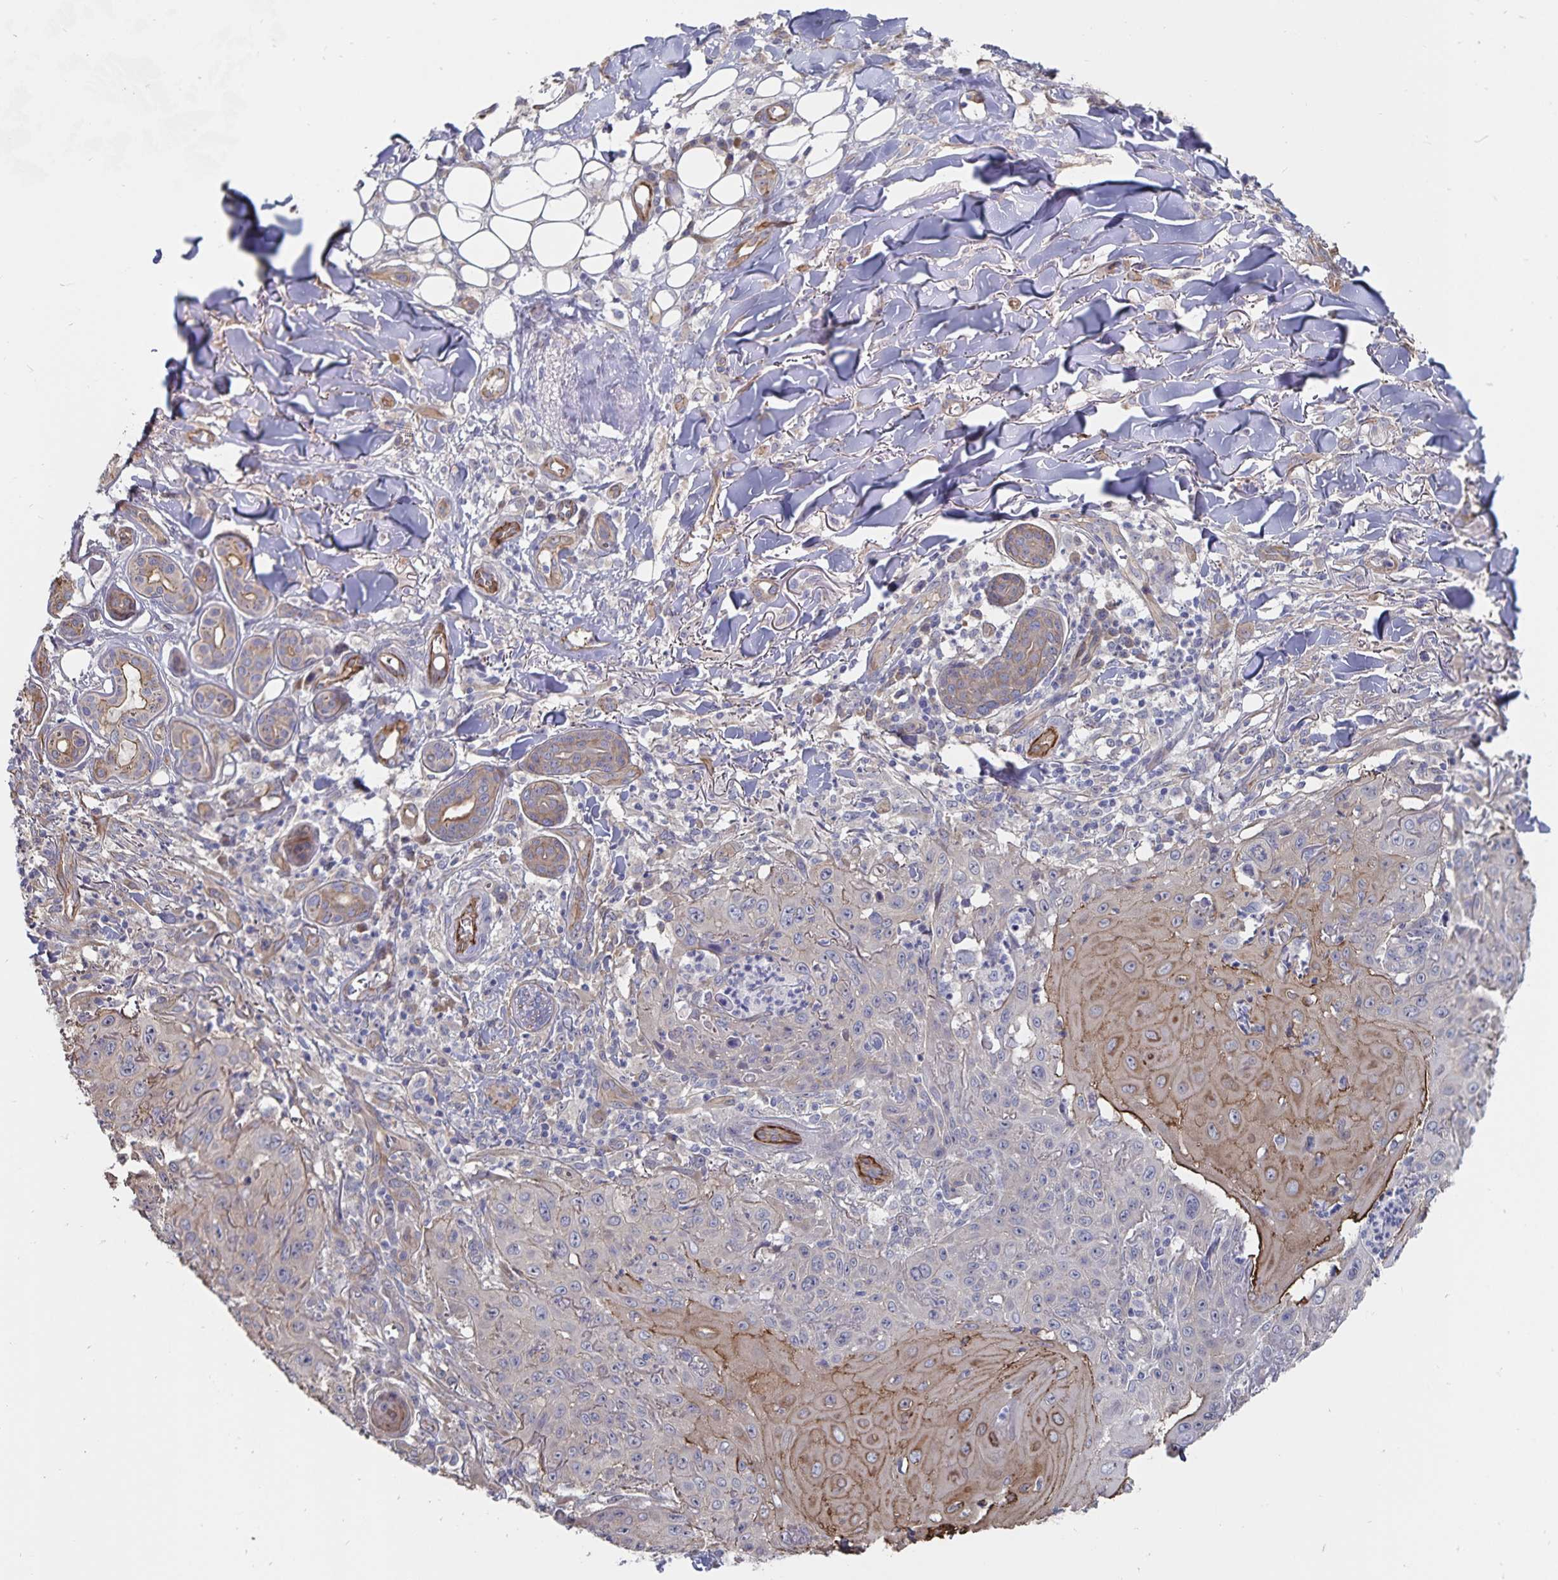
{"staining": {"intensity": "weak", "quantity": "<25%", "location": "cytoplasmic/membranous"}, "tissue": "skin cancer", "cell_type": "Tumor cells", "image_type": "cancer", "snomed": [{"axis": "morphology", "description": "Squamous cell carcinoma, NOS"}, {"axis": "topography", "description": "Skin"}], "caption": "IHC of skin squamous cell carcinoma shows no positivity in tumor cells.", "gene": "SSTR1", "patient": {"sex": "male", "age": 75}}